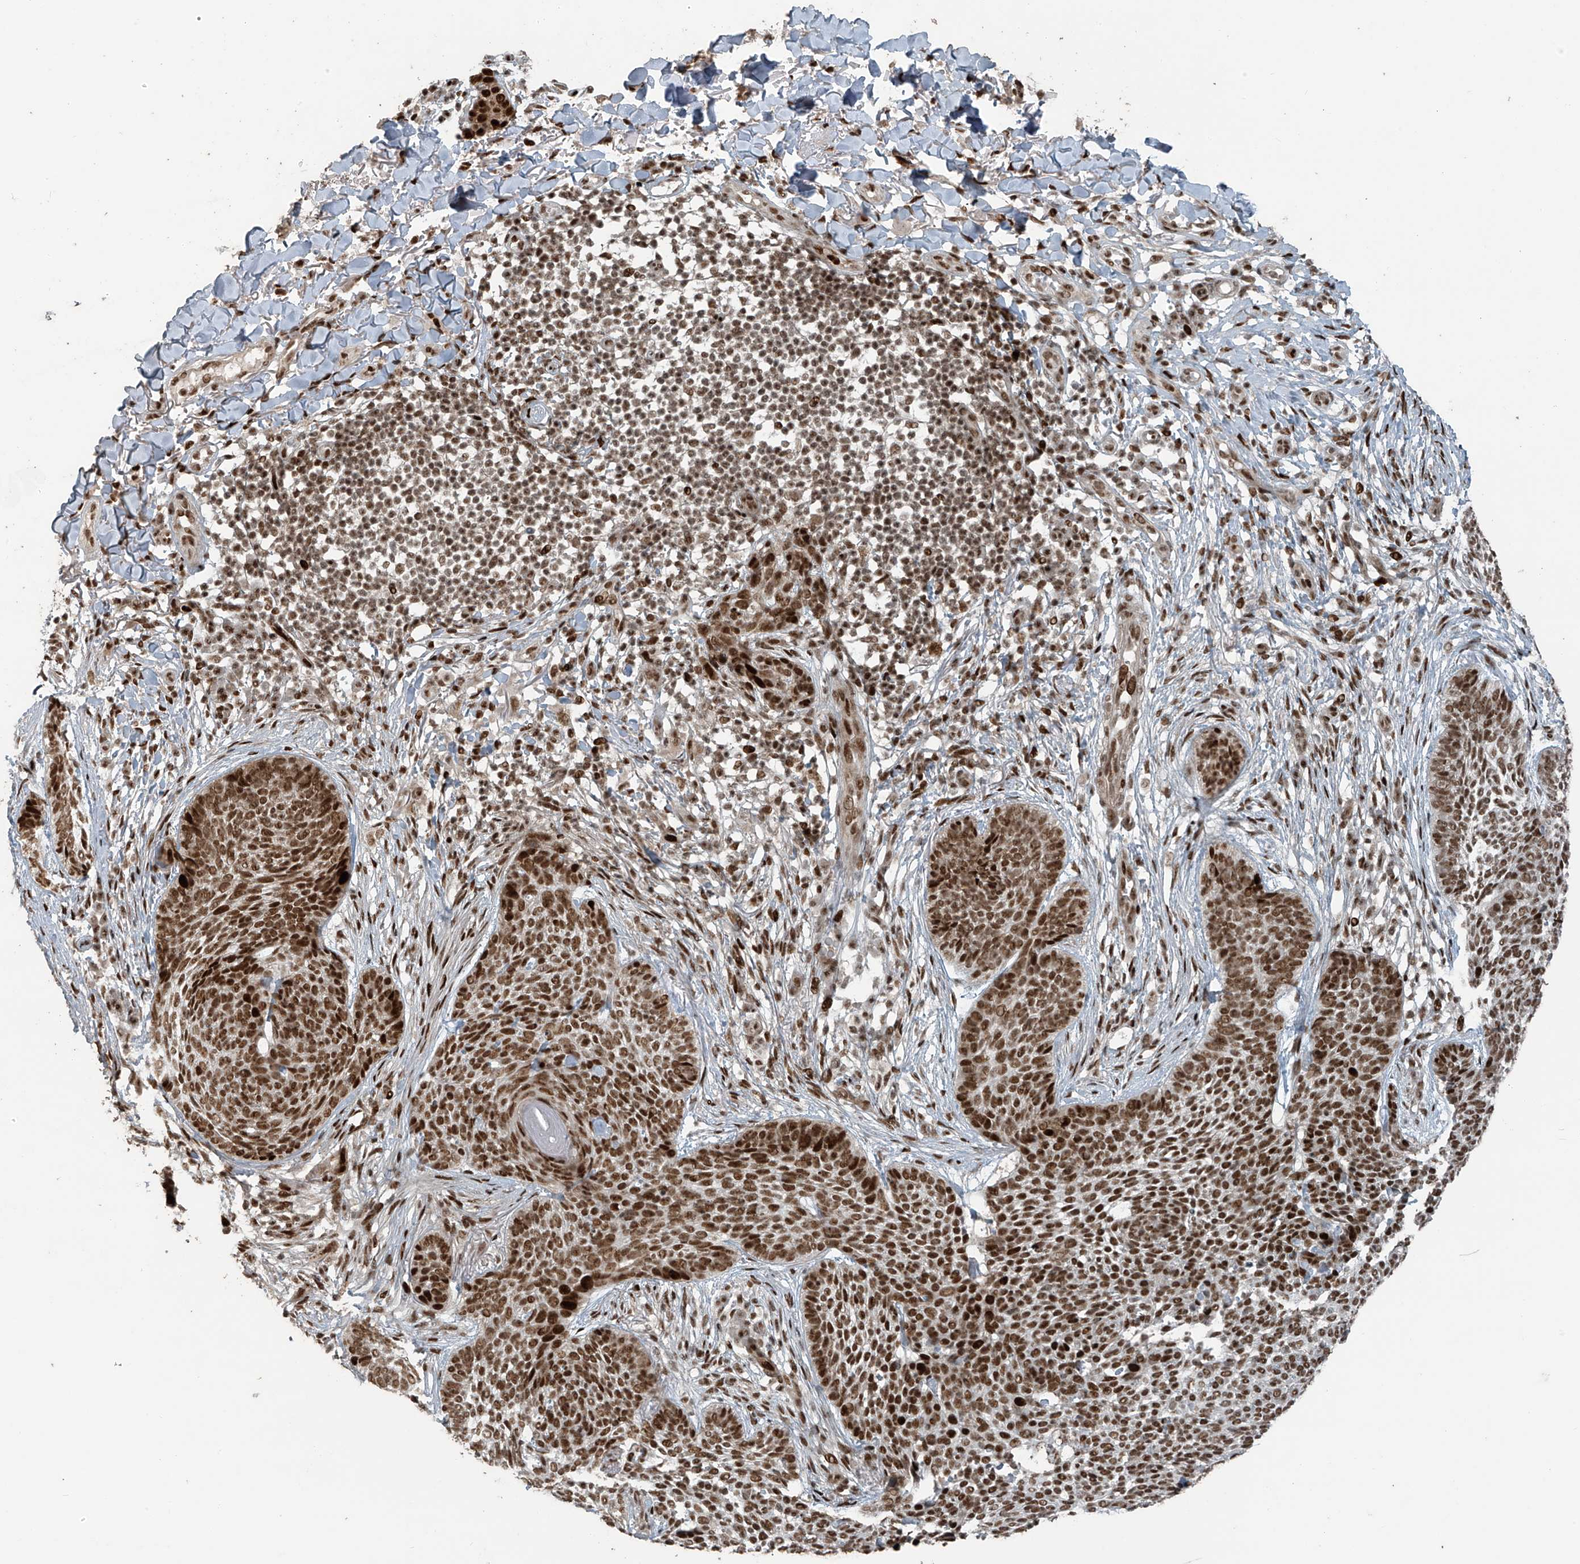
{"staining": {"intensity": "strong", "quantity": ">75%", "location": "nuclear"}, "tissue": "skin cancer", "cell_type": "Tumor cells", "image_type": "cancer", "snomed": [{"axis": "morphology", "description": "Basal cell carcinoma"}, {"axis": "topography", "description": "Skin"}], "caption": "IHC of basal cell carcinoma (skin) displays high levels of strong nuclear staining in approximately >75% of tumor cells. (Stains: DAB in brown, nuclei in blue, Microscopy: brightfield microscopy at high magnification).", "gene": "PCNP", "patient": {"sex": "female", "age": 64}}